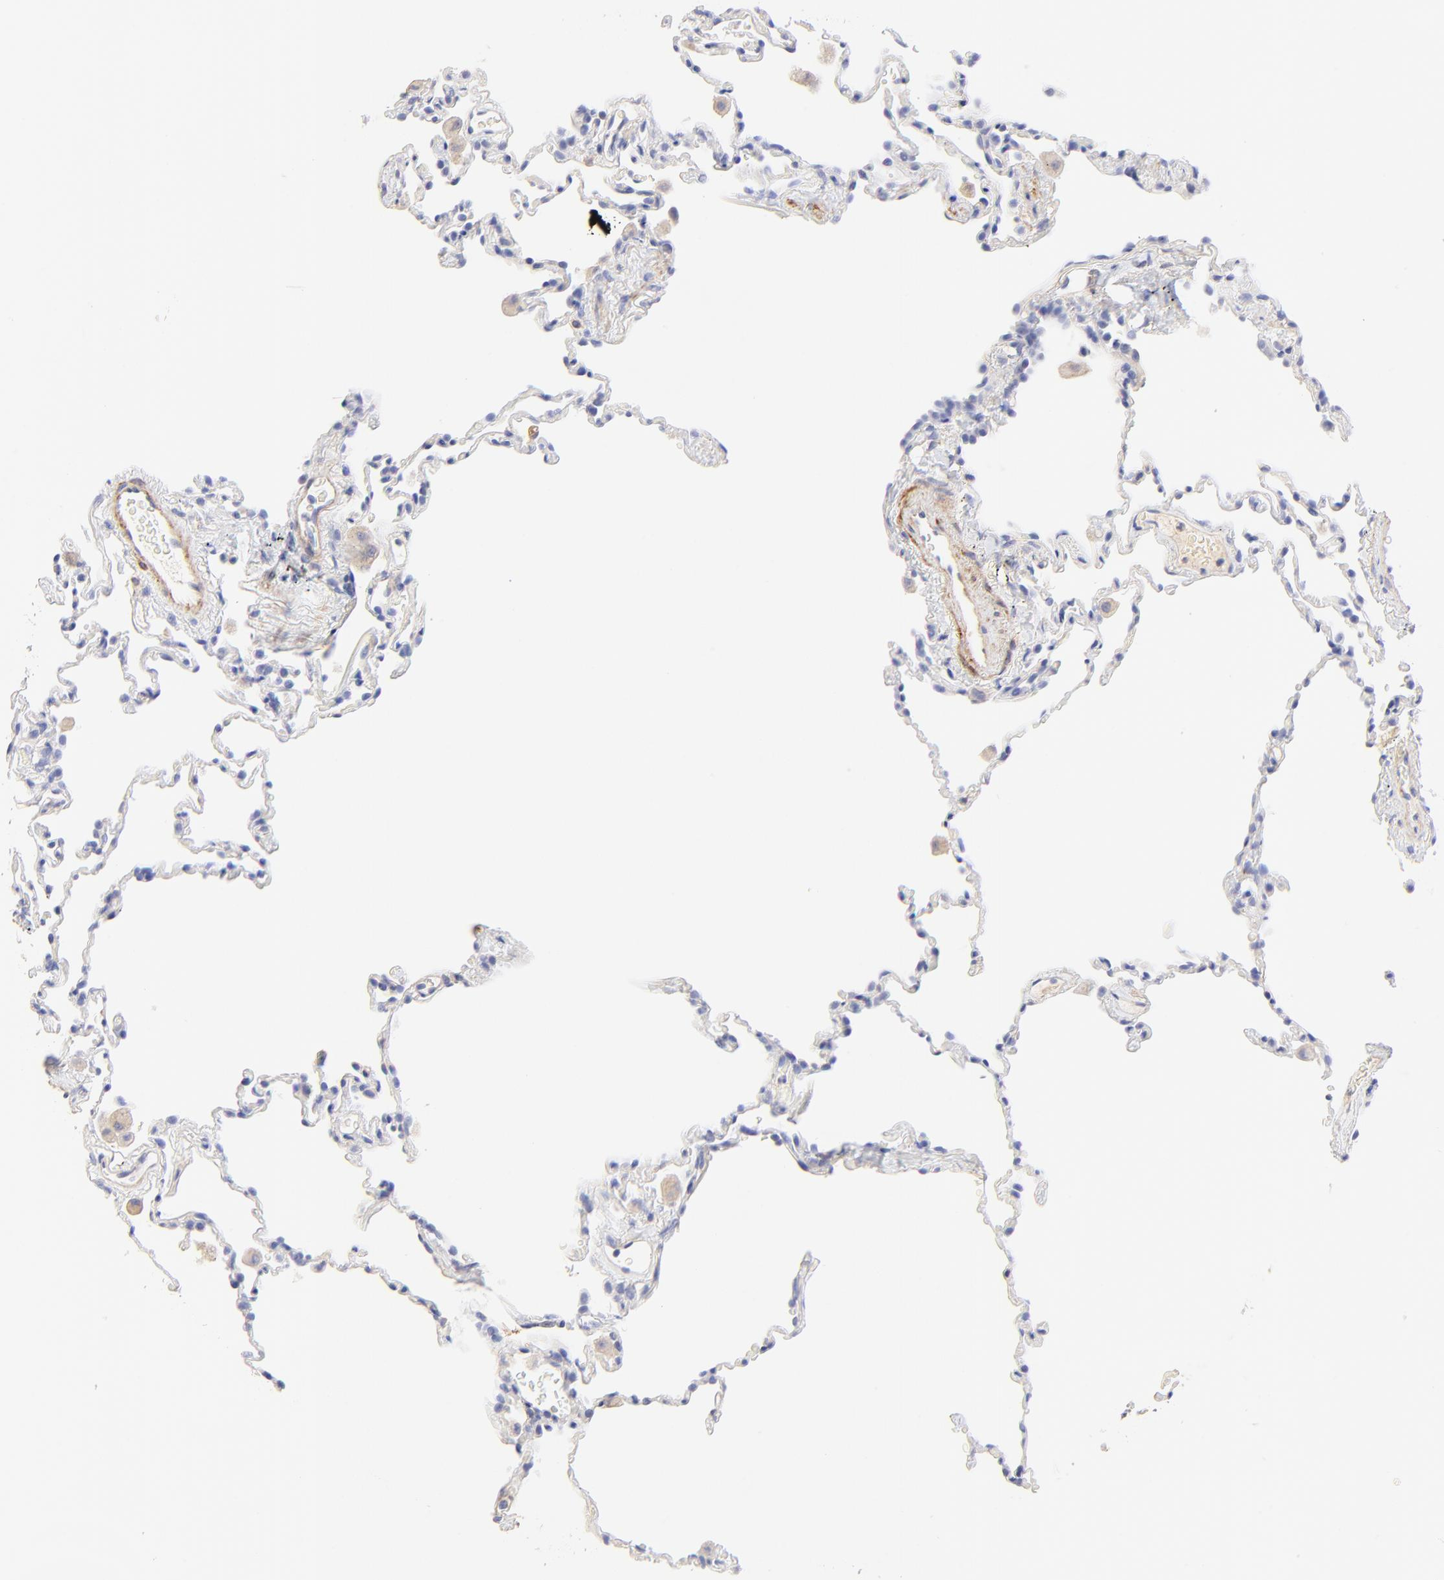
{"staining": {"intensity": "negative", "quantity": "none", "location": "none"}, "tissue": "lung", "cell_type": "Alveolar cells", "image_type": "normal", "snomed": [{"axis": "morphology", "description": "Normal tissue, NOS"}, {"axis": "morphology", "description": "Soft tissue tumor metastatic"}, {"axis": "topography", "description": "Lung"}], "caption": "This photomicrograph is of unremarkable lung stained with IHC to label a protein in brown with the nuclei are counter-stained blue. There is no staining in alveolar cells.", "gene": "ACTRT1", "patient": {"sex": "male", "age": 59}}